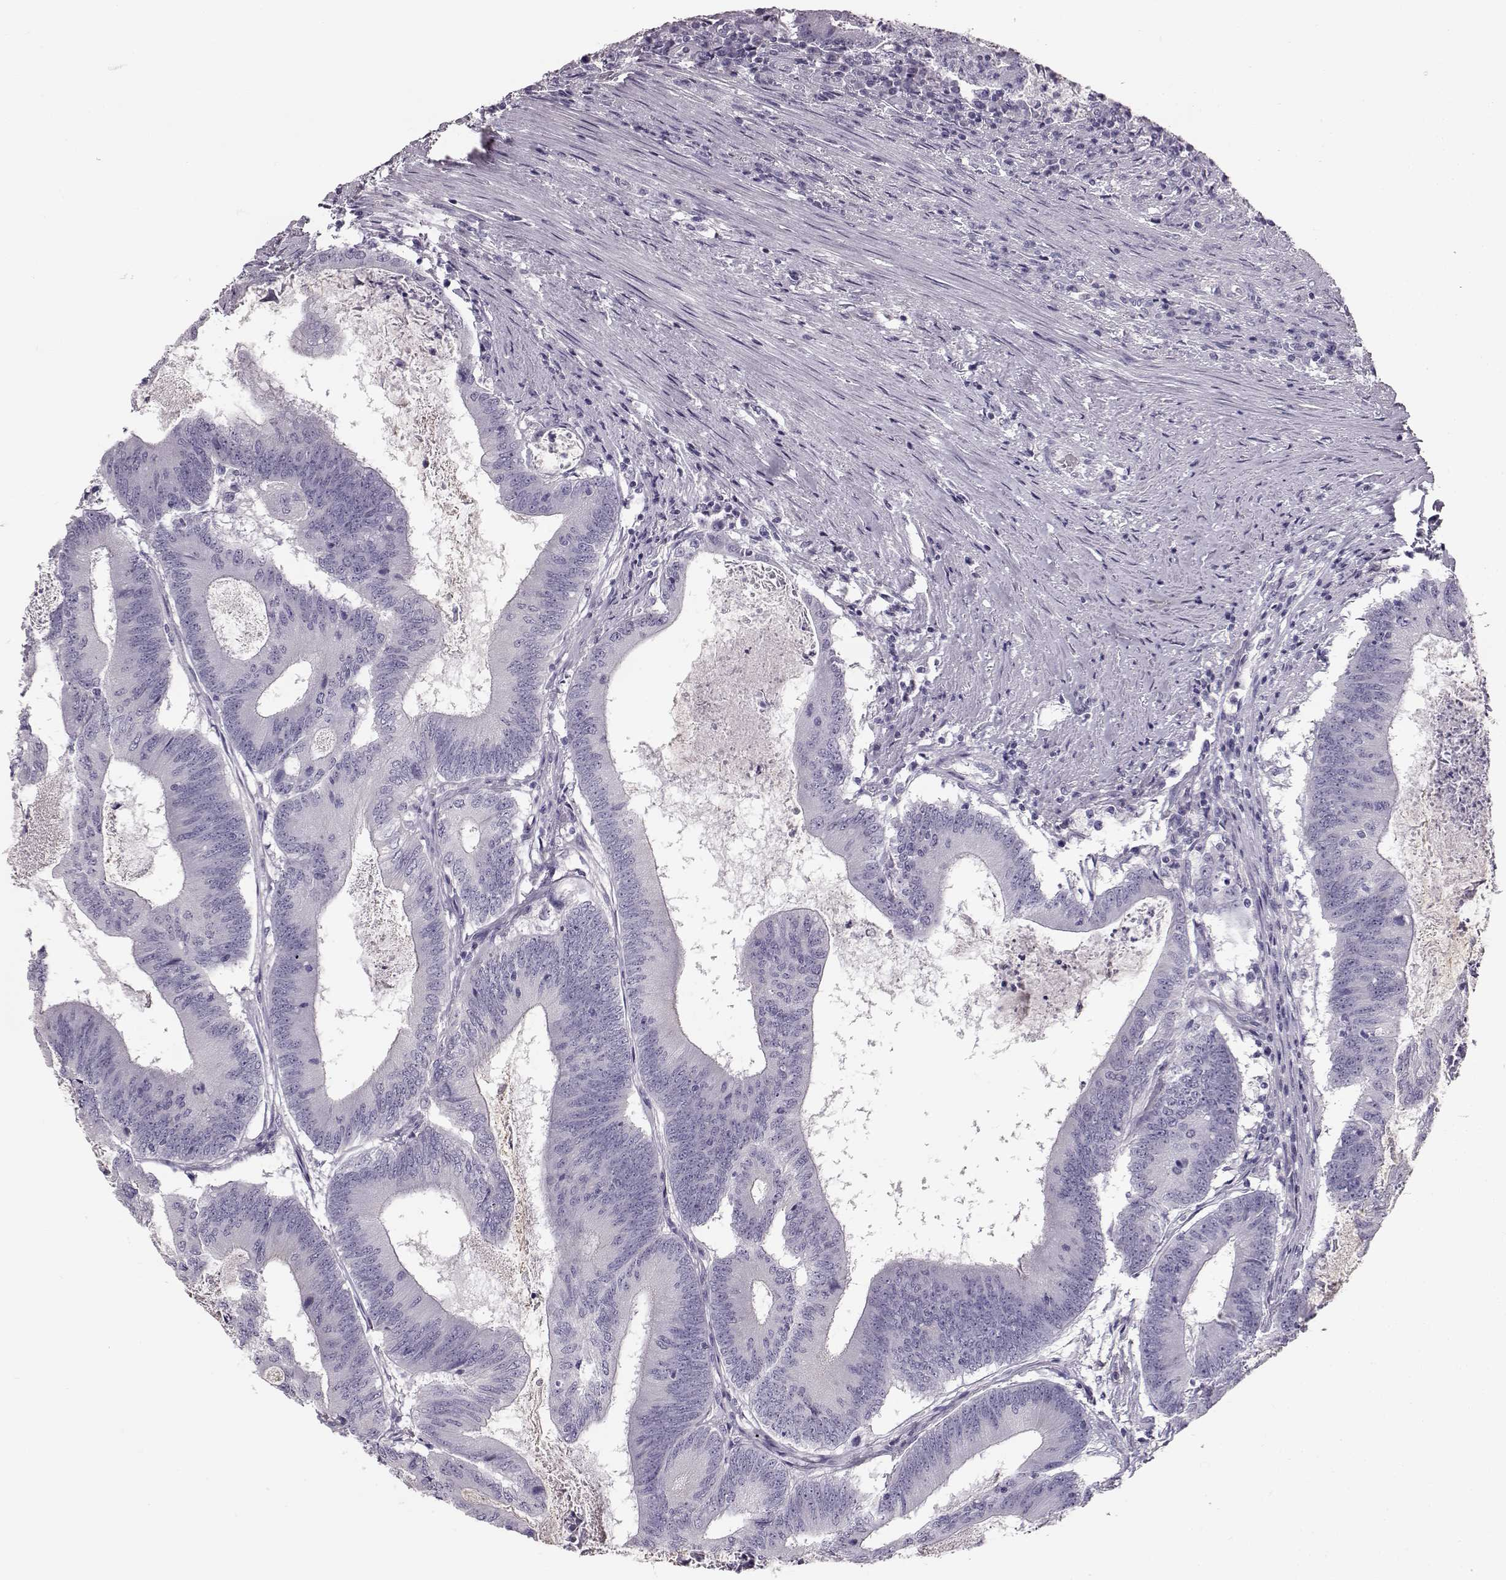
{"staining": {"intensity": "negative", "quantity": "none", "location": "none"}, "tissue": "colorectal cancer", "cell_type": "Tumor cells", "image_type": "cancer", "snomed": [{"axis": "morphology", "description": "Adenocarcinoma, NOS"}, {"axis": "topography", "description": "Colon"}], "caption": "Immunohistochemistry image of human colorectal adenocarcinoma stained for a protein (brown), which displays no staining in tumor cells.", "gene": "NPTXR", "patient": {"sex": "female", "age": 70}}